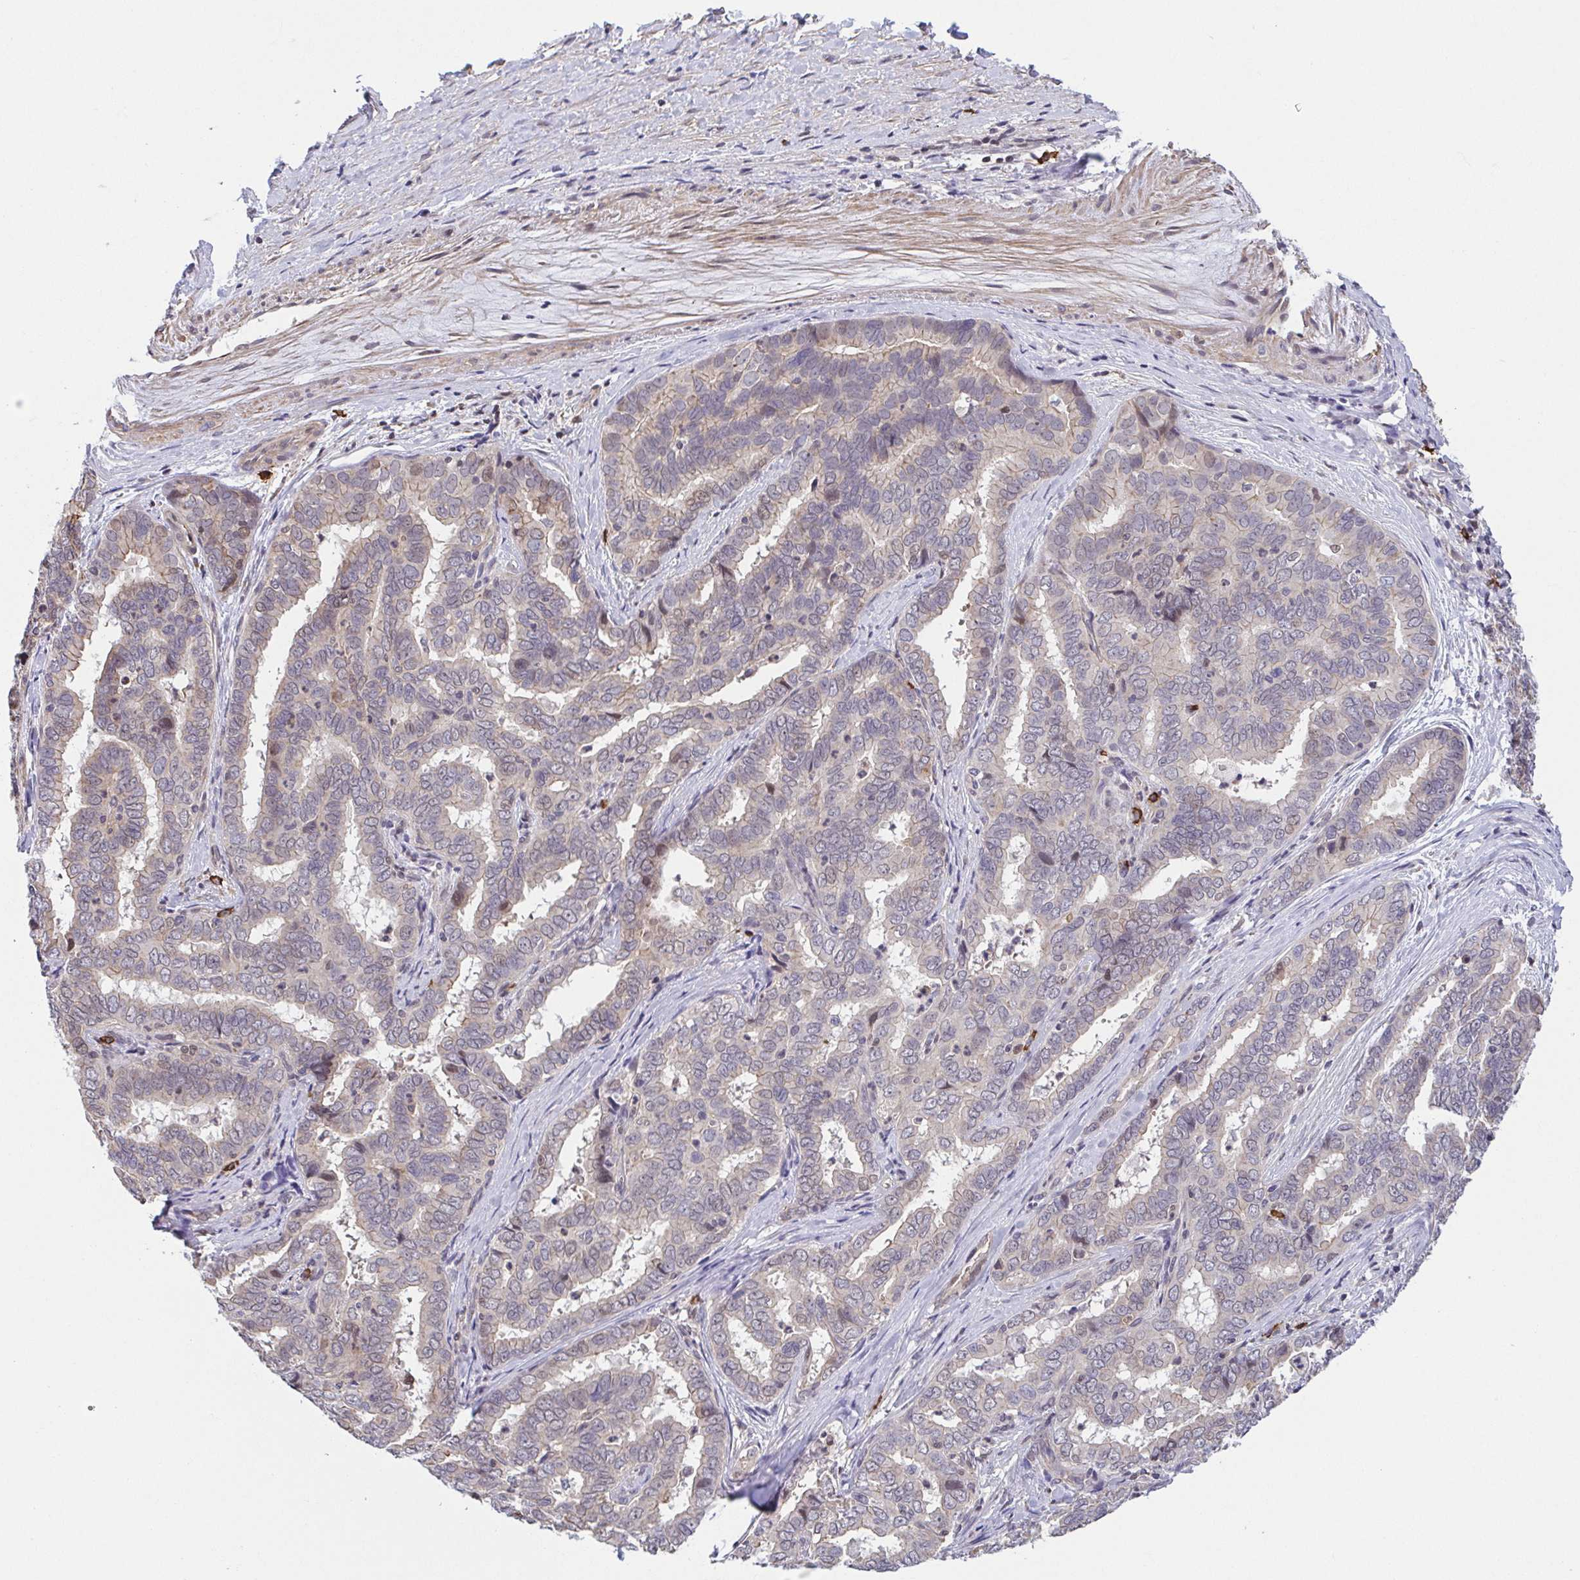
{"staining": {"intensity": "weak", "quantity": "<25%", "location": "nuclear"}, "tissue": "liver cancer", "cell_type": "Tumor cells", "image_type": "cancer", "snomed": [{"axis": "morphology", "description": "Cholangiocarcinoma"}, {"axis": "topography", "description": "Liver"}], "caption": "DAB (3,3'-diaminobenzidine) immunohistochemical staining of liver cholangiocarcinoma reveals no significant expression in tumor cells. (Stains: DAB IHC with hematoxylin counter stain, Microscopy: brightfield microscopy at high magnification).", "gene": "PREPL", "patient": {"sex": "female", "age": 64}}